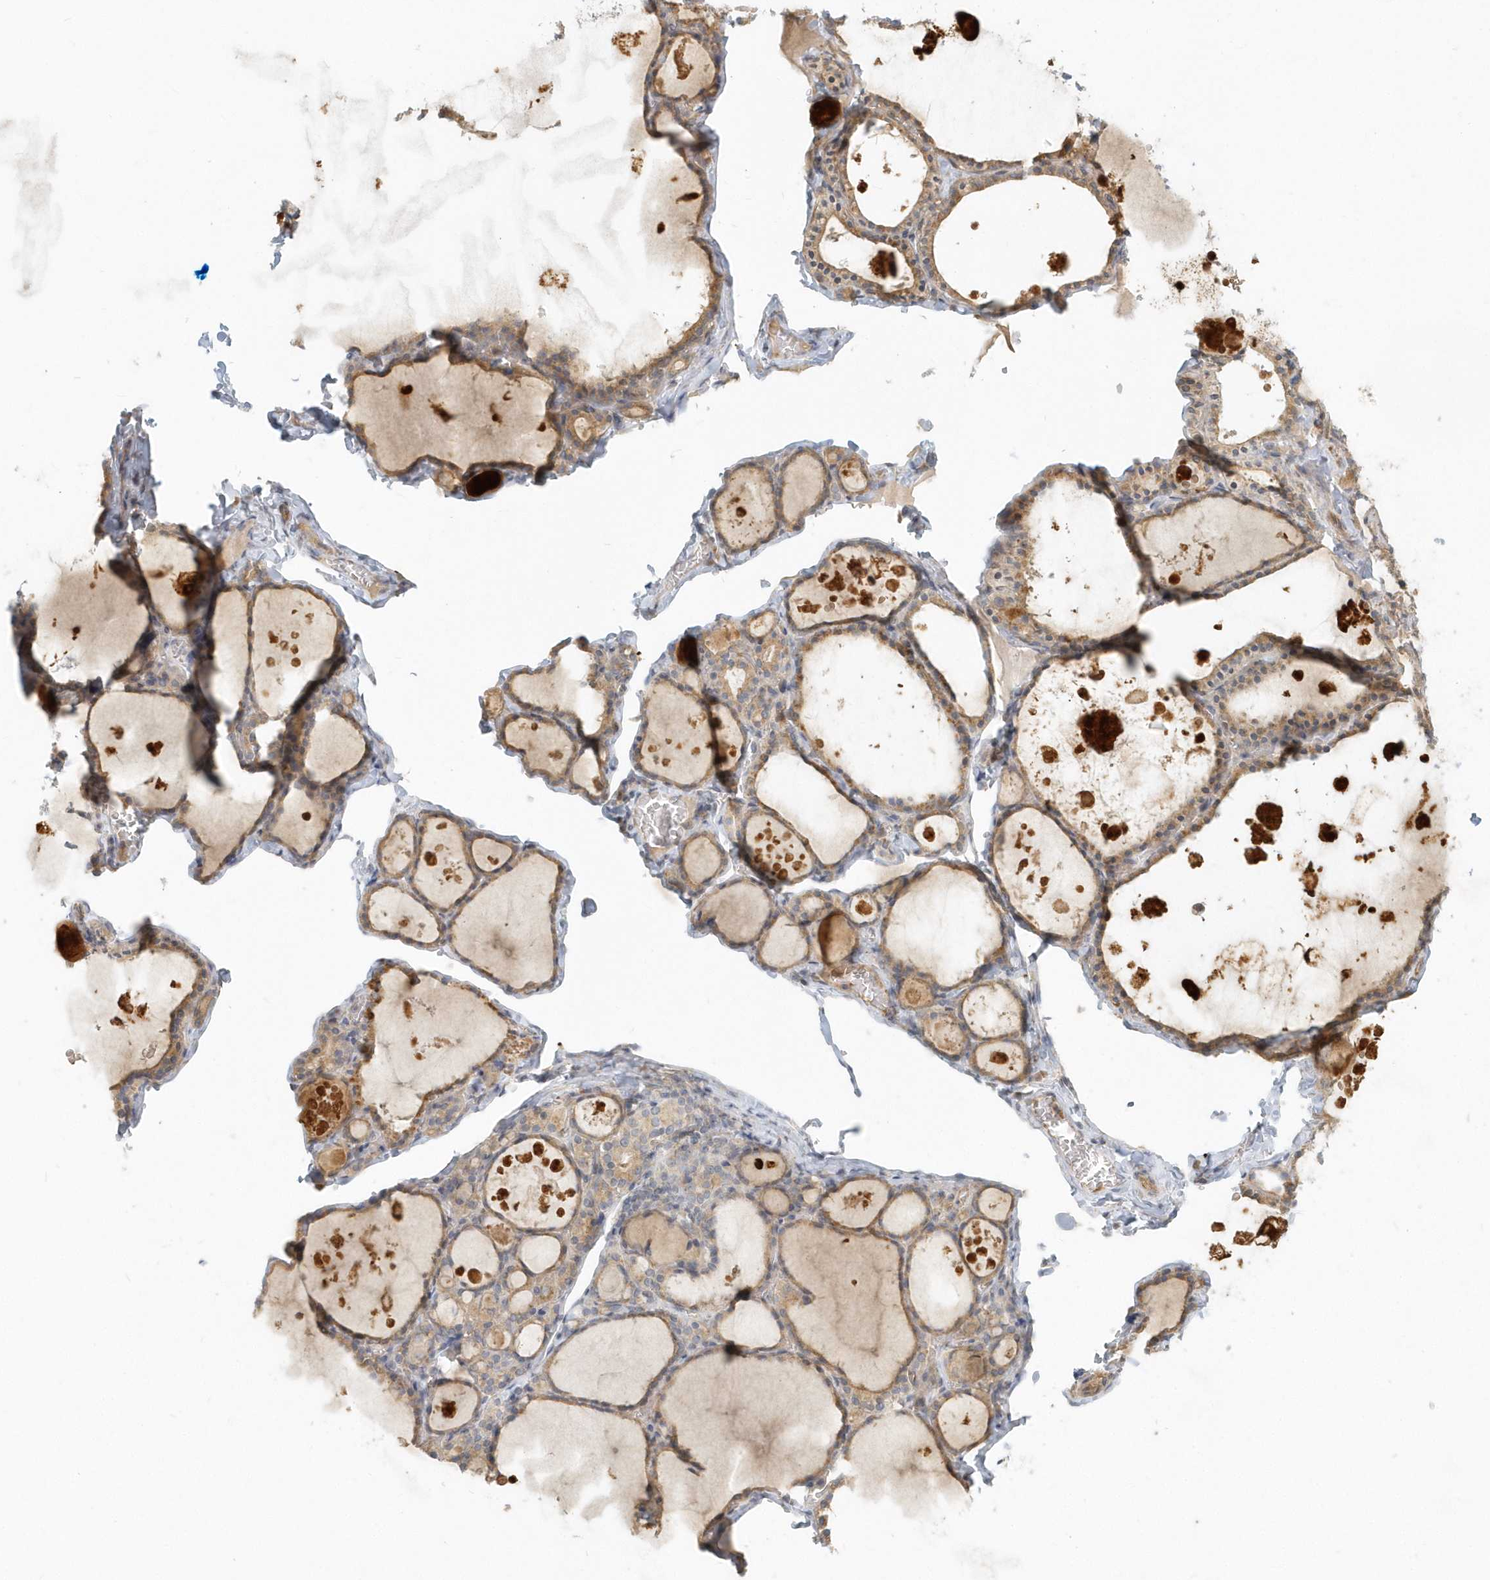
{"staining": {"intensity": "moderate", "quantity": "25%-75%", "location": "cytoplasmic/membranous"}, "tissue": "thyroid gland", "cell_type": "Glandular cells", "image_type": "normal", "snomed": [{"axis": "morphology", "description": "Normal tissue, NOS"}, {"axis": "topography", "description": "Thyroid gland"}], "caption": "An image showing moderate cytoplasmic/membranous staining in about 25%-75% of glandular cells in unremarkable thyroid gland, as visualized by brown immunohistochemical staining.", "gene": "NAPB", "patient": {"sex": "male", "age": 56}}